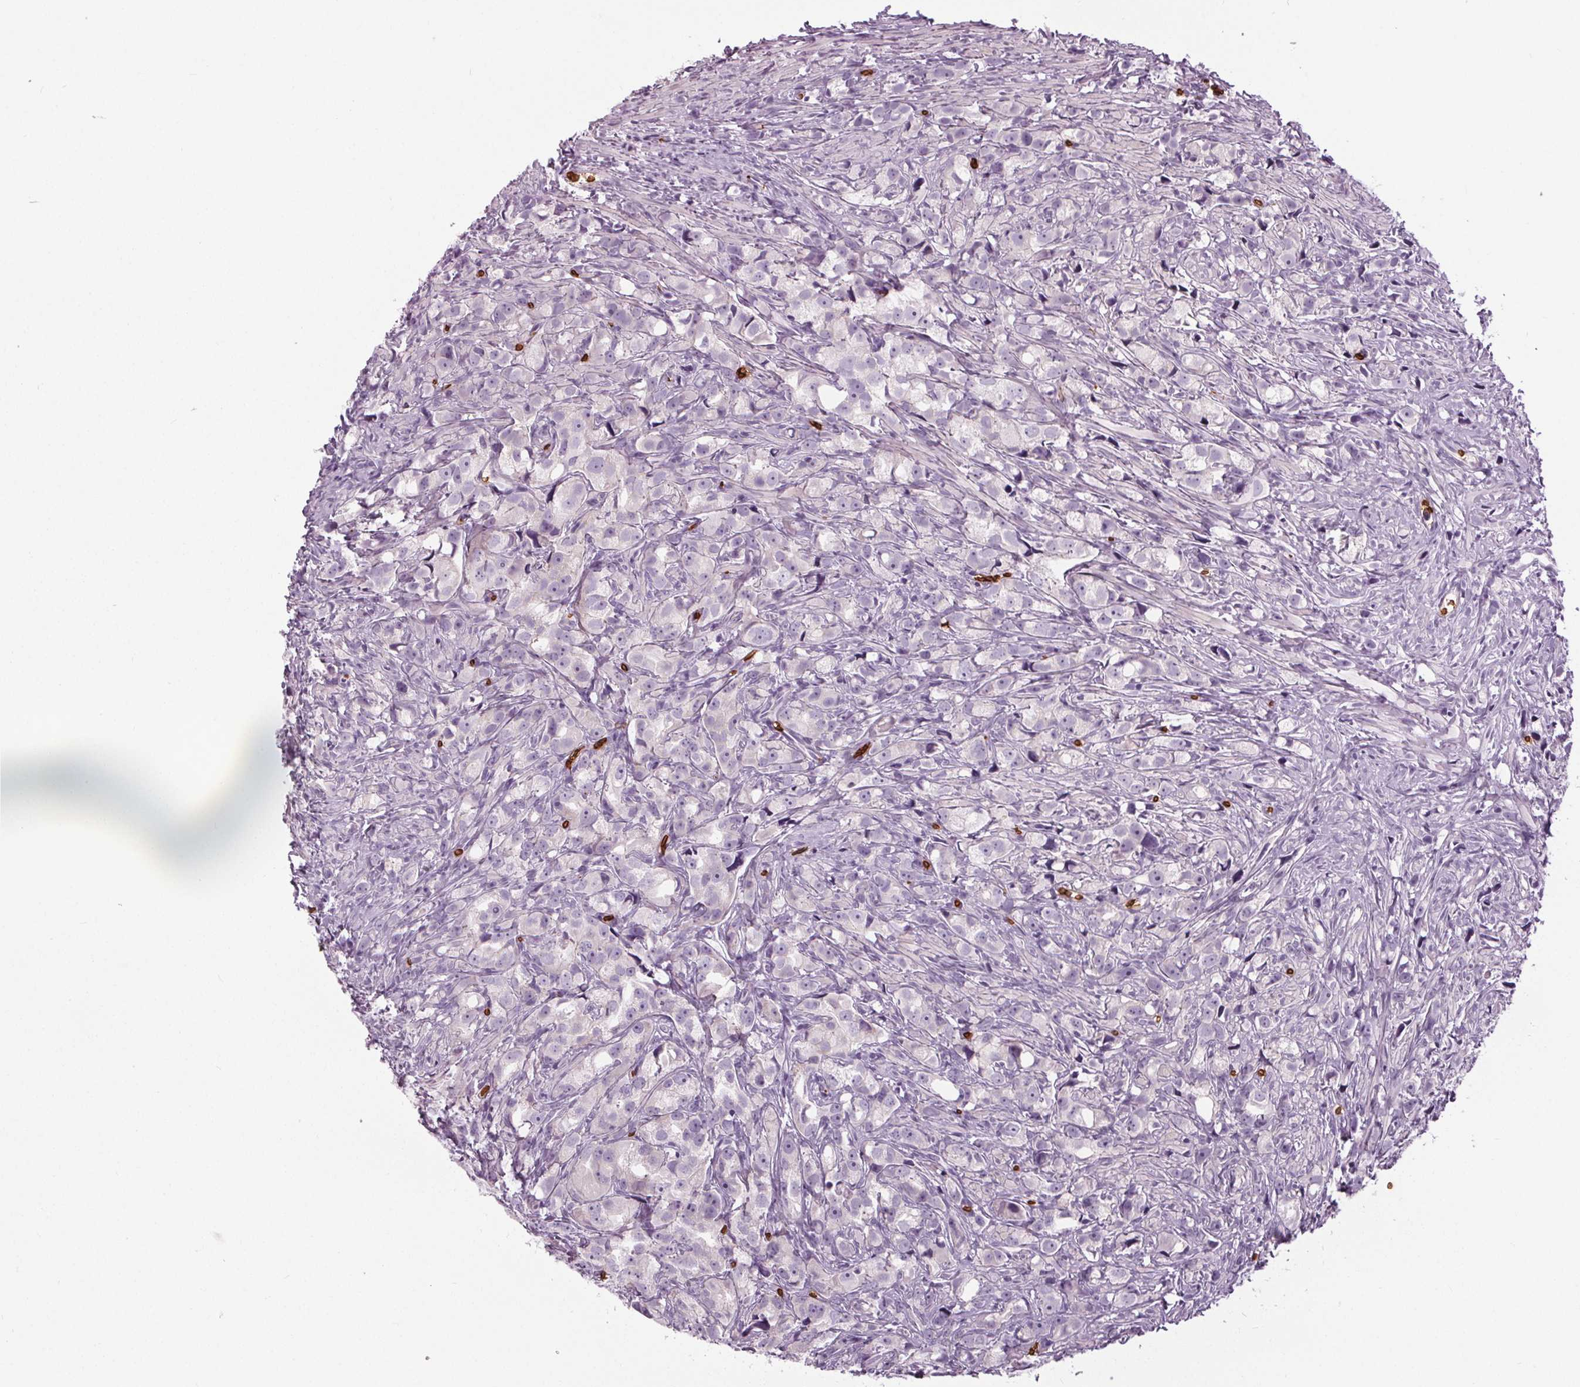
{"staining": {"intensity": "negative", "quantity": "none", "location": "none"}, "tissue": "prostate cancer", "cell_type": "Tumor cells", "image_type": "cancer", "snomed": [{"axis": "morphology", "description": "Adenocarcinoma, High grade"}, {"axis": "topography", "description": "Prostate"}], "caption": "Micrograph shows no significant protein staining in tumor cells of prostate cancer (adenocarcinoma (high-grade)). Brightfield microscopy of IHC stained with DAB (3,3'-diaminobenzidine) (brown) and hematoxylin (blue), captured at high magnification.", "gene": "SLC4A1", "patient": {"sex": "male", "age": 75}}